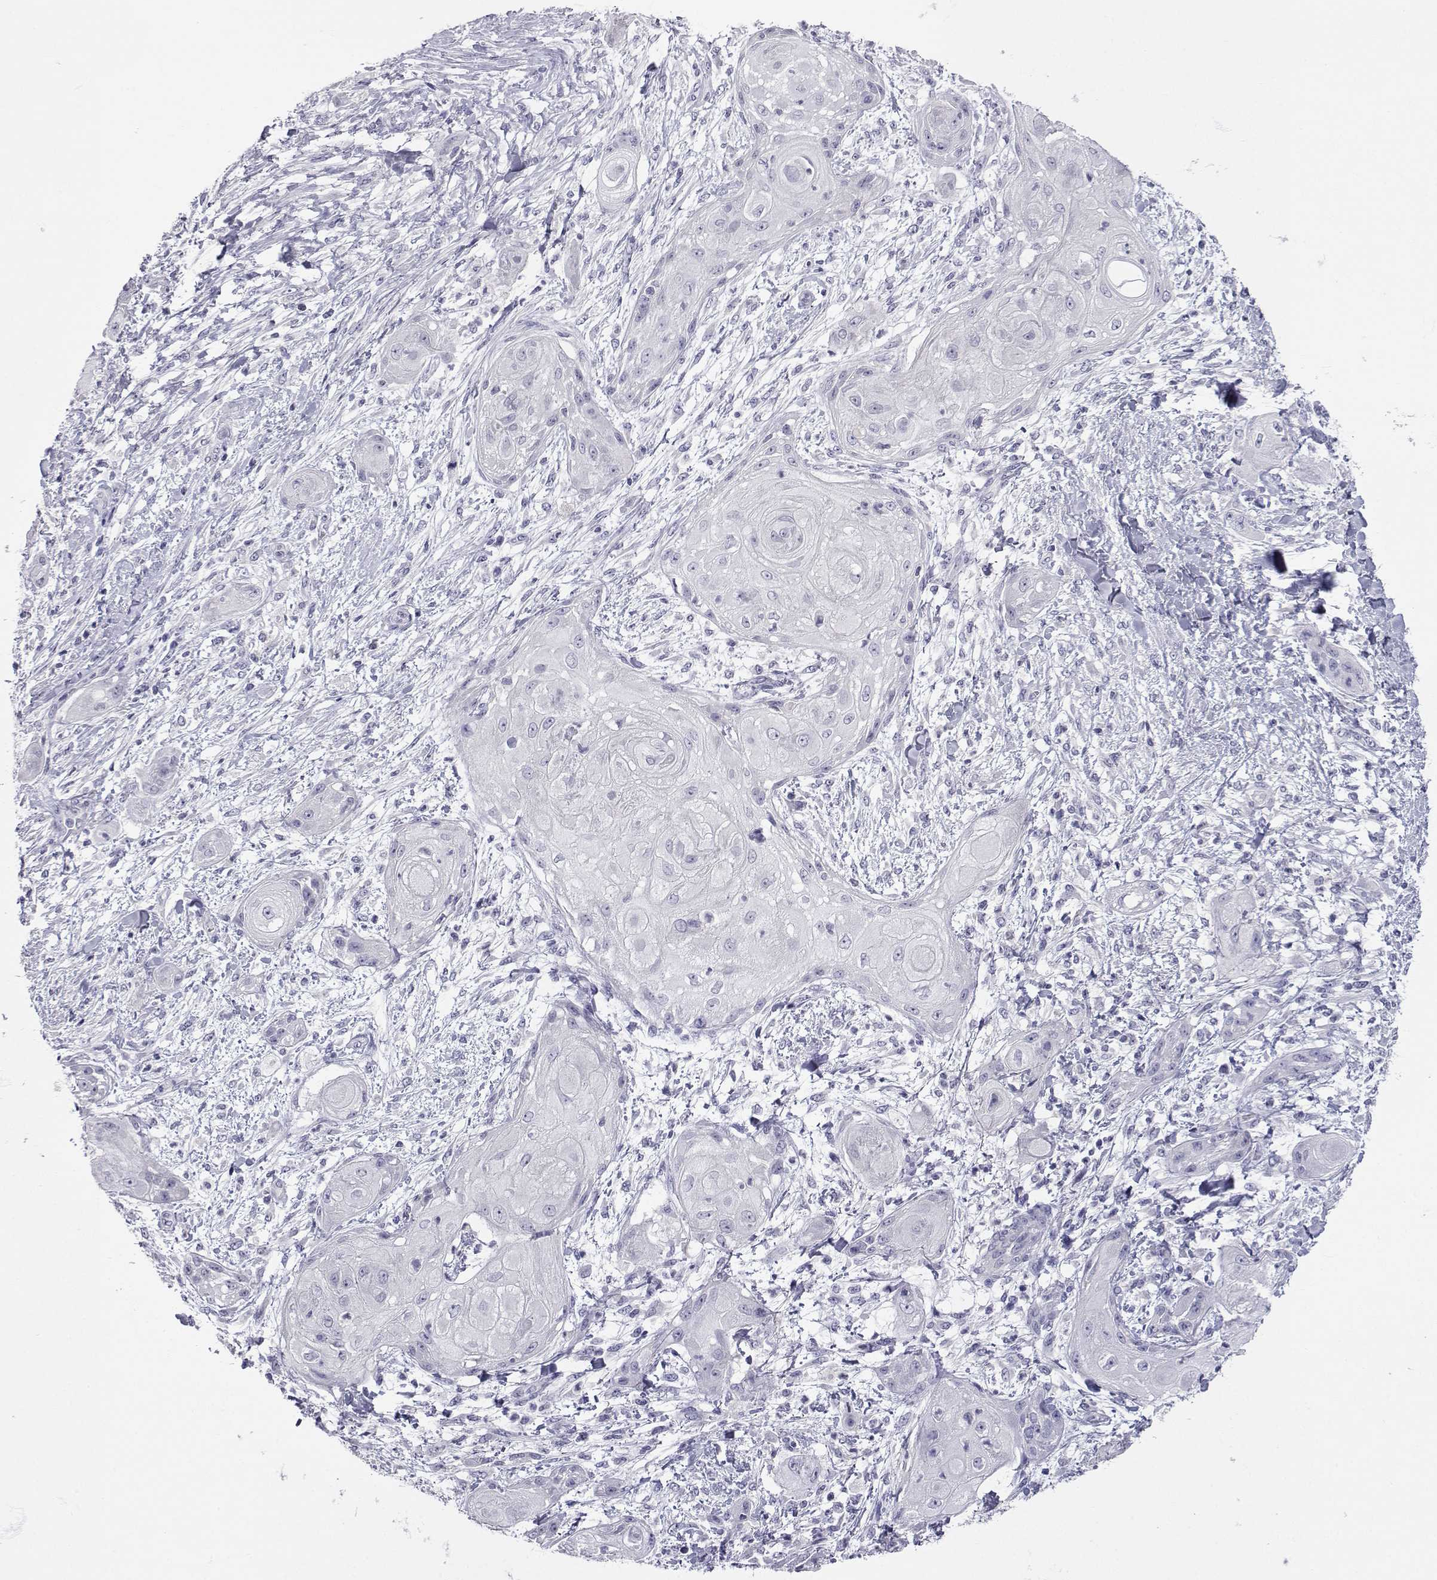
{"staining": {"intensity": "negative", "quantity": "none", "location": "none"}, "tissue": "skin cancer", "cell_type": "Tumor cells", "image_type": "cancer", "snomed": [{"axis": "morphology", "description": "Squamous cell carcinoma, NOS"}, {"axis": "topography", "description": "Skin"}], "caption": "High power microscopy micrograph of an IHC photomicrograph of skin squamous cell carcinoma, revealing no significant expression in tumor cells. (DAB (3,3'-diaminobenzidine) IHC with hematoxylin counter stain).", "gene": "SLC6A3", "patient": {"sex": "male", "age": 62}}